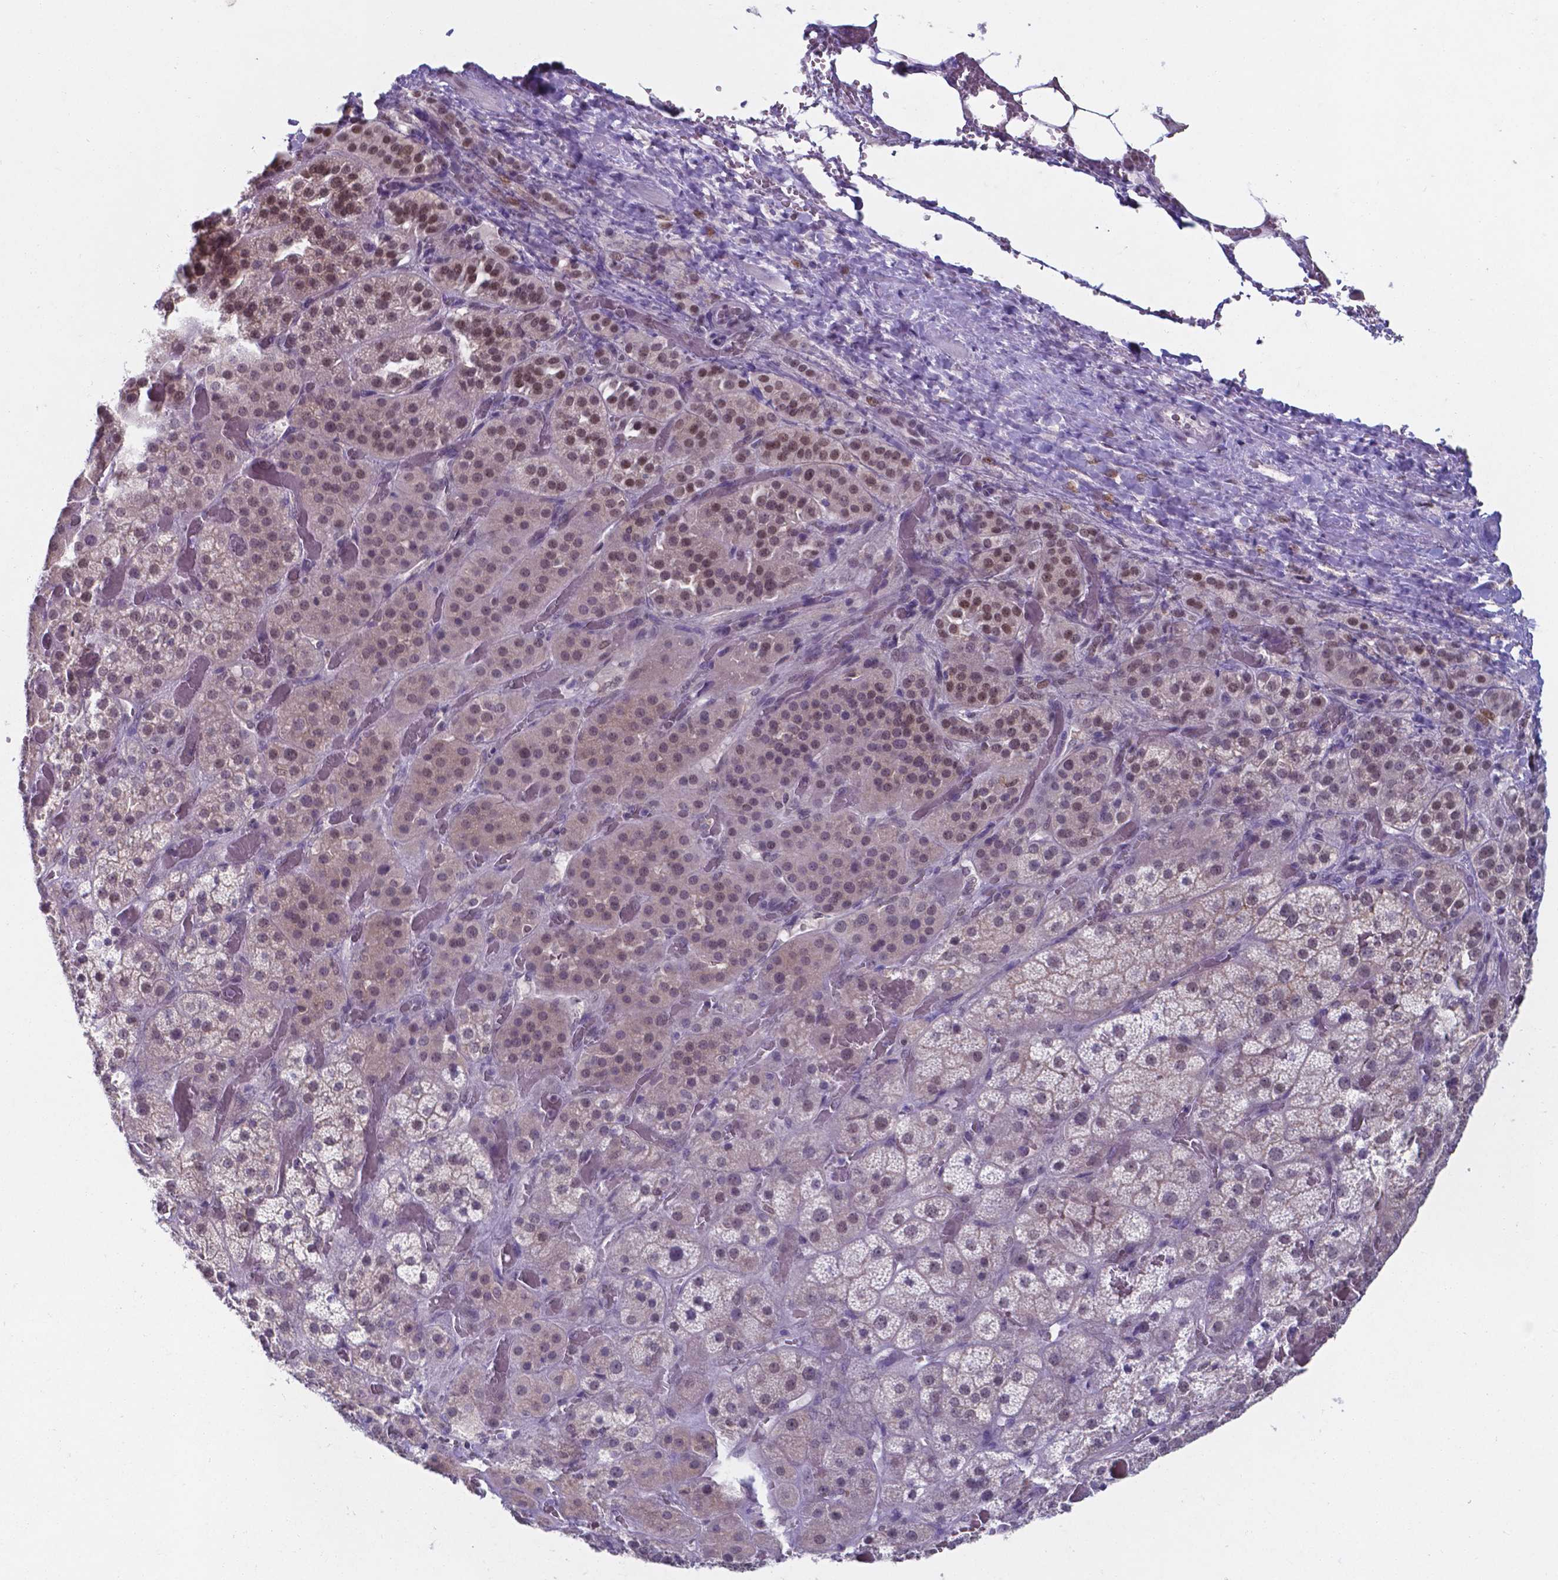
{"staining": {"intensity": "moderate", "quantity": "<25%", "location": "nuclear"}, "tissue": "adrenal gland", "cell_type": "Glandular cells", "image_type": "normal", "snomed": [{"axis": "morphology", "description": "Normal tissue, NOS"}, {"axis": "topography", "description": "Adrenal gland"}], "caption": "Immunohistochemistry micrograph of unremarkable adrenal gland stained for a protein (brown), which exhibits low levels of moderate nuclear expression in about <25% of glandular cells.", "gene": "UBE2E2", "patient": {"sex": "male", "age": 57}}